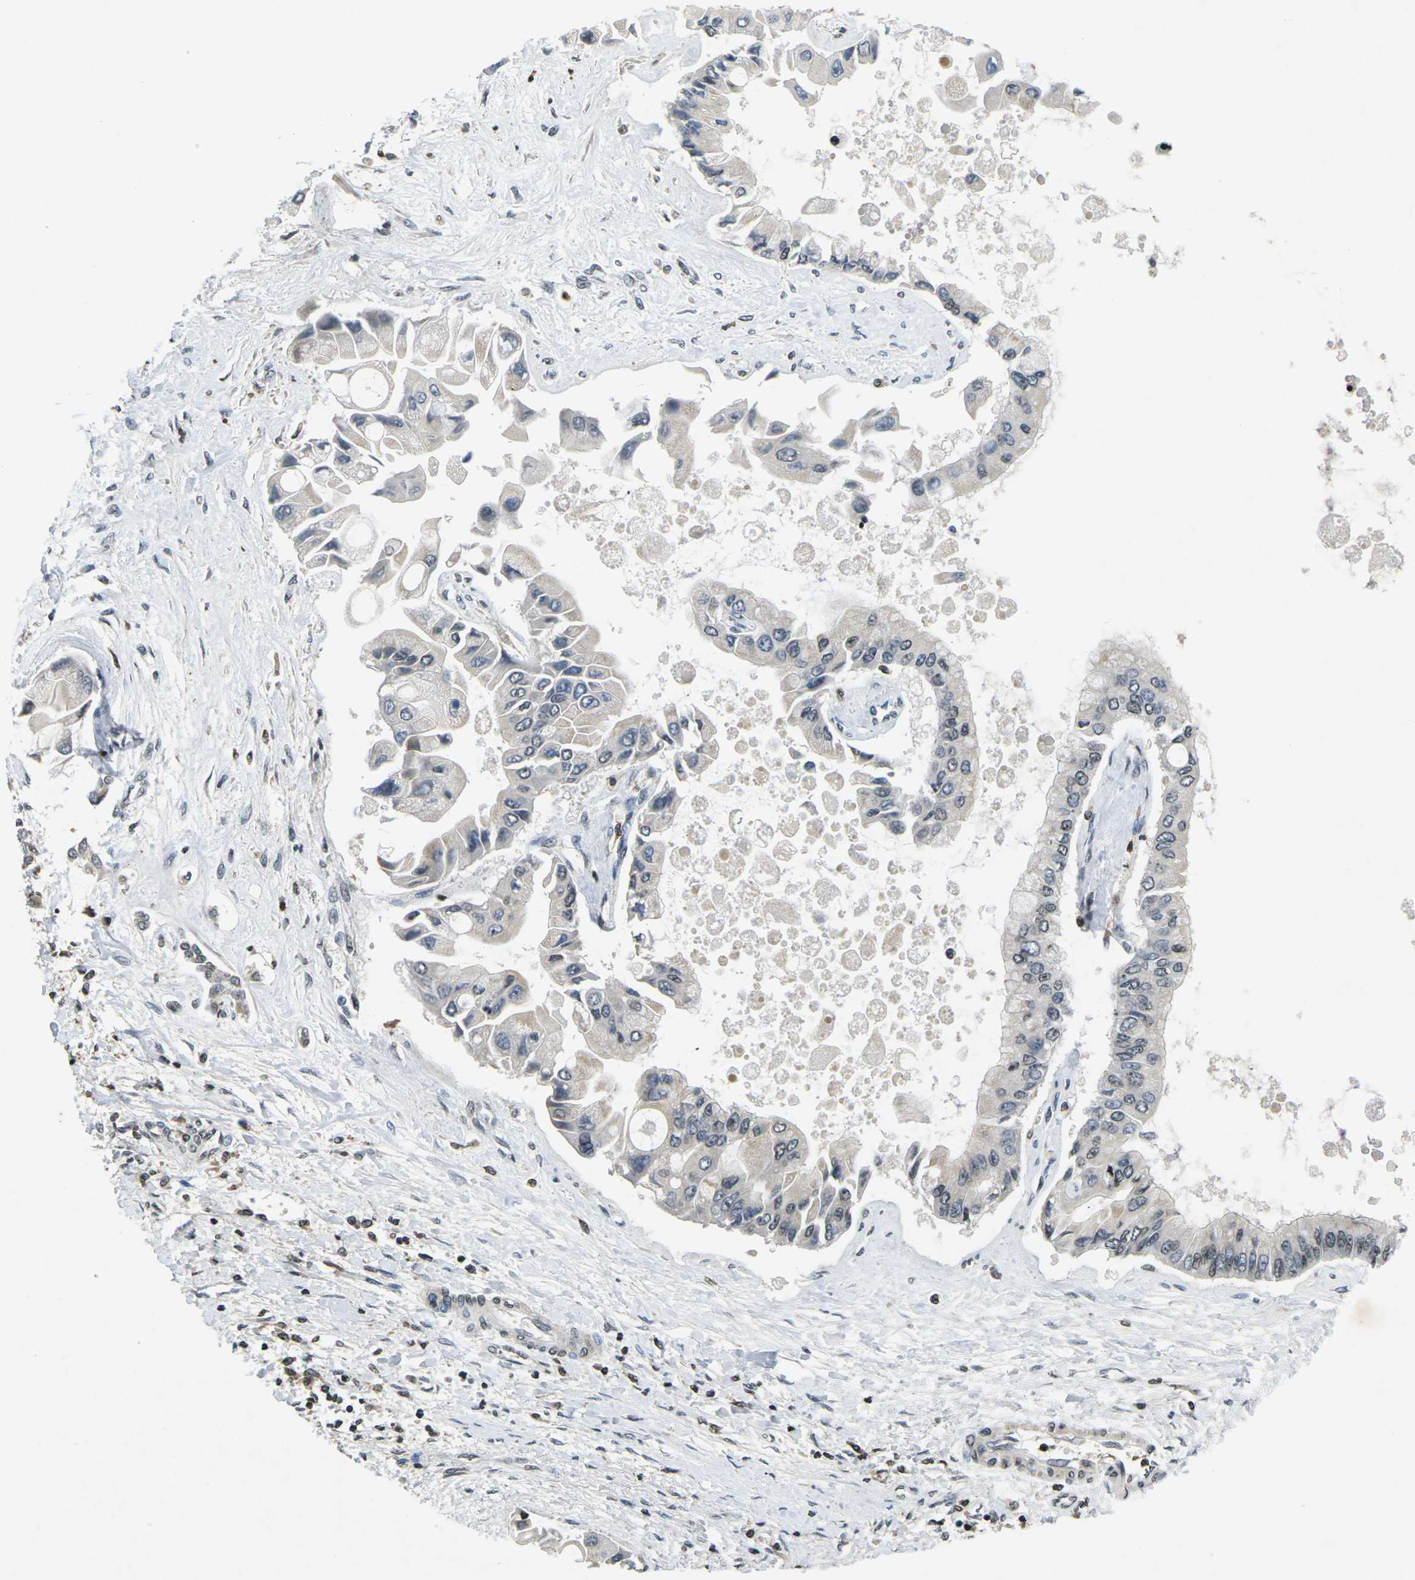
{"staining": {"intensity": "negative", "quantity": "none", "location": "none"}, "tissue": "liver cancer", "cell_type": "Tumor cells", "image_type": "cancer", "snomed": [{"axis": "morphology", "description": "Cholangiocarcinoma"}, {"axis": "topography", "description": "Liver"}], "caption": "The immunohistochemistry photomicrograph has no significant expression in tumor cells of liver cholangiocarcinoma tissue.", "gene": "C1QC", "patient": {"sex": "male", "age": 50}}